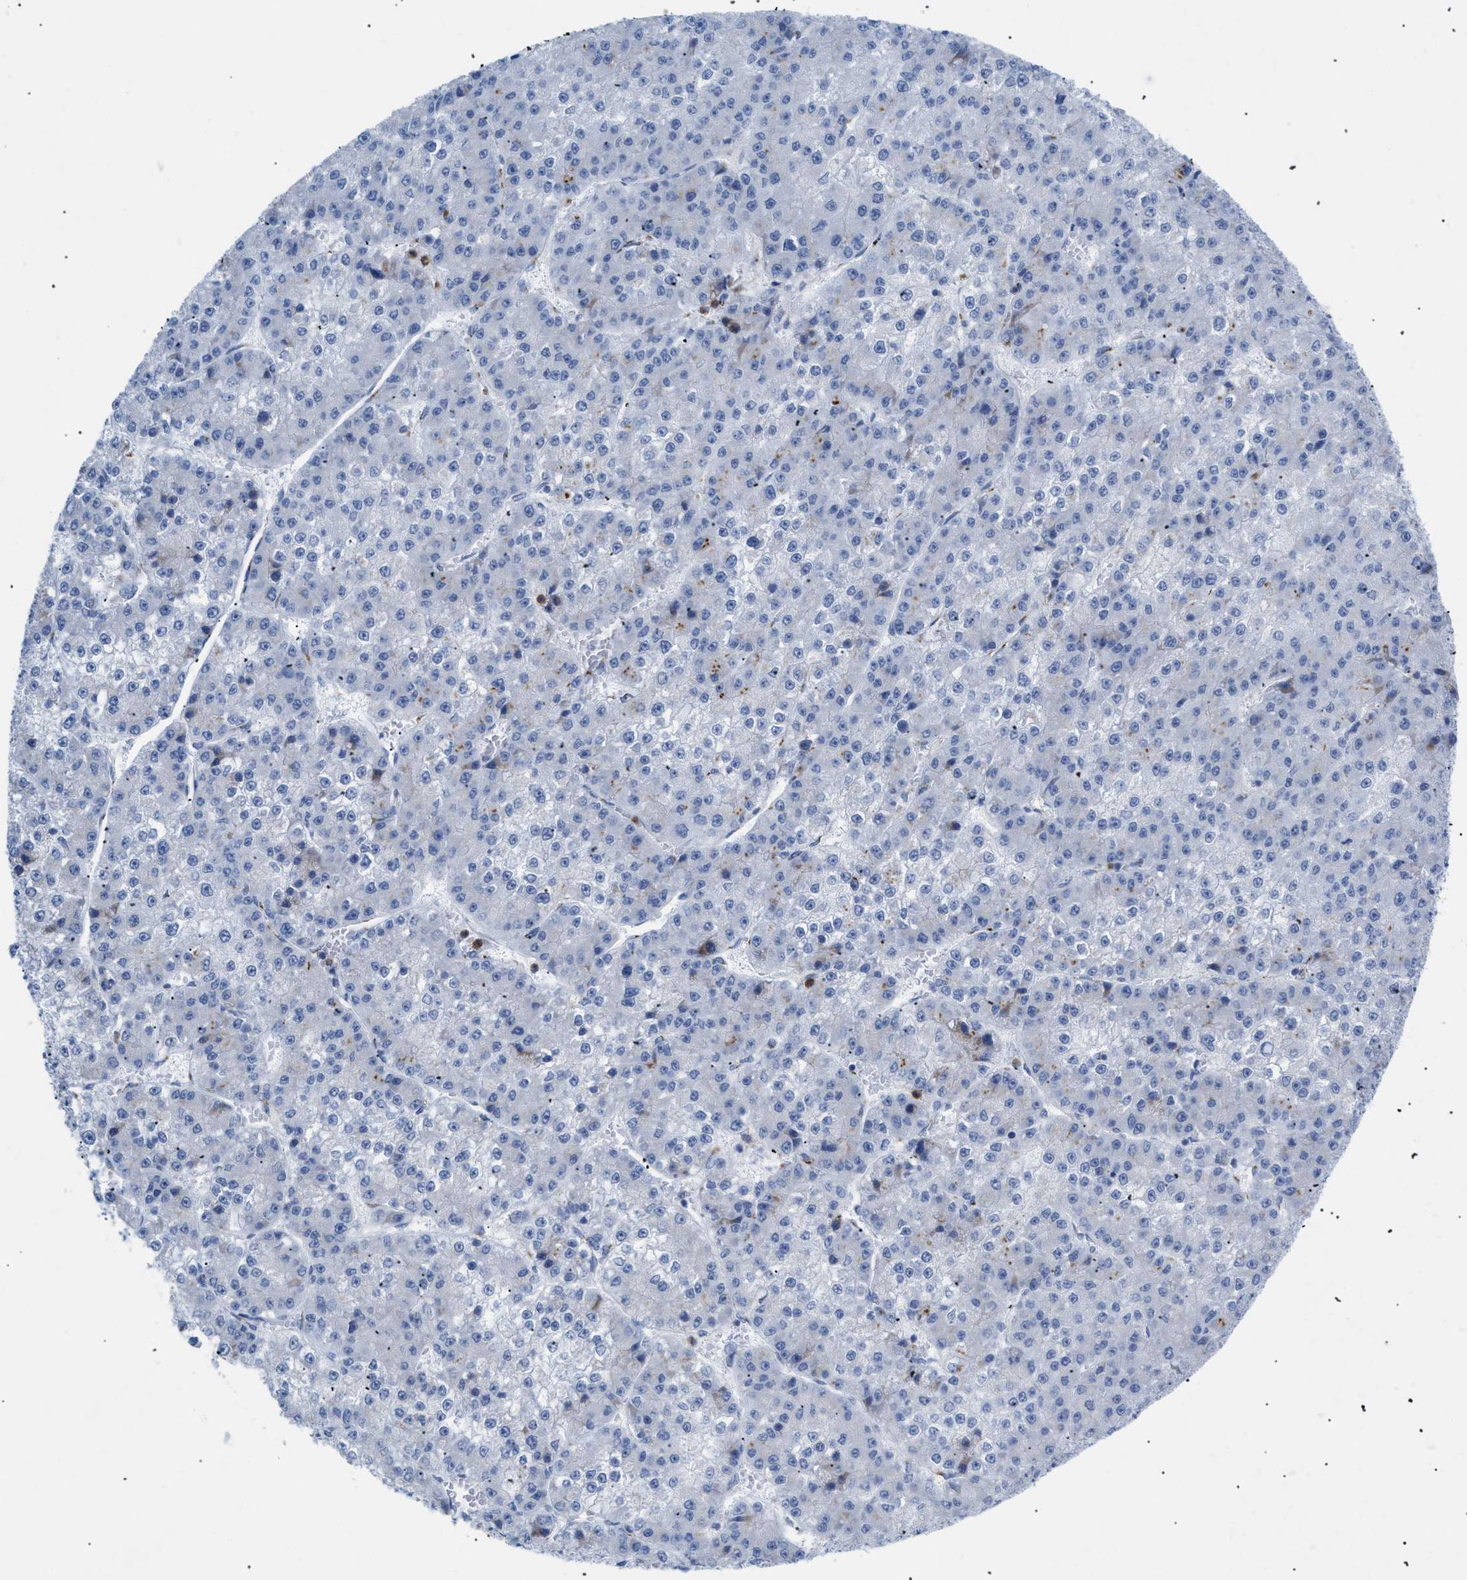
{"staining": {"intensity": "negative", "quantity": "none", "location": "none"}, "tissue": "liver cancer", "cell_type": "Tumor cells", "image_type": "cancer", "snomed": [{"axis": "morphology", "description": "Carcinoma, Hepatocellular, NOS"}, {"axis": "topography", "description": "Liver"}], "caption": "Immunohistochemical staining of hepatocellular carcinoma (liver) displays no significant staining in tumor cells.", "gene": "TMEM17", "patient": {"sex": "female", "age": 73}}